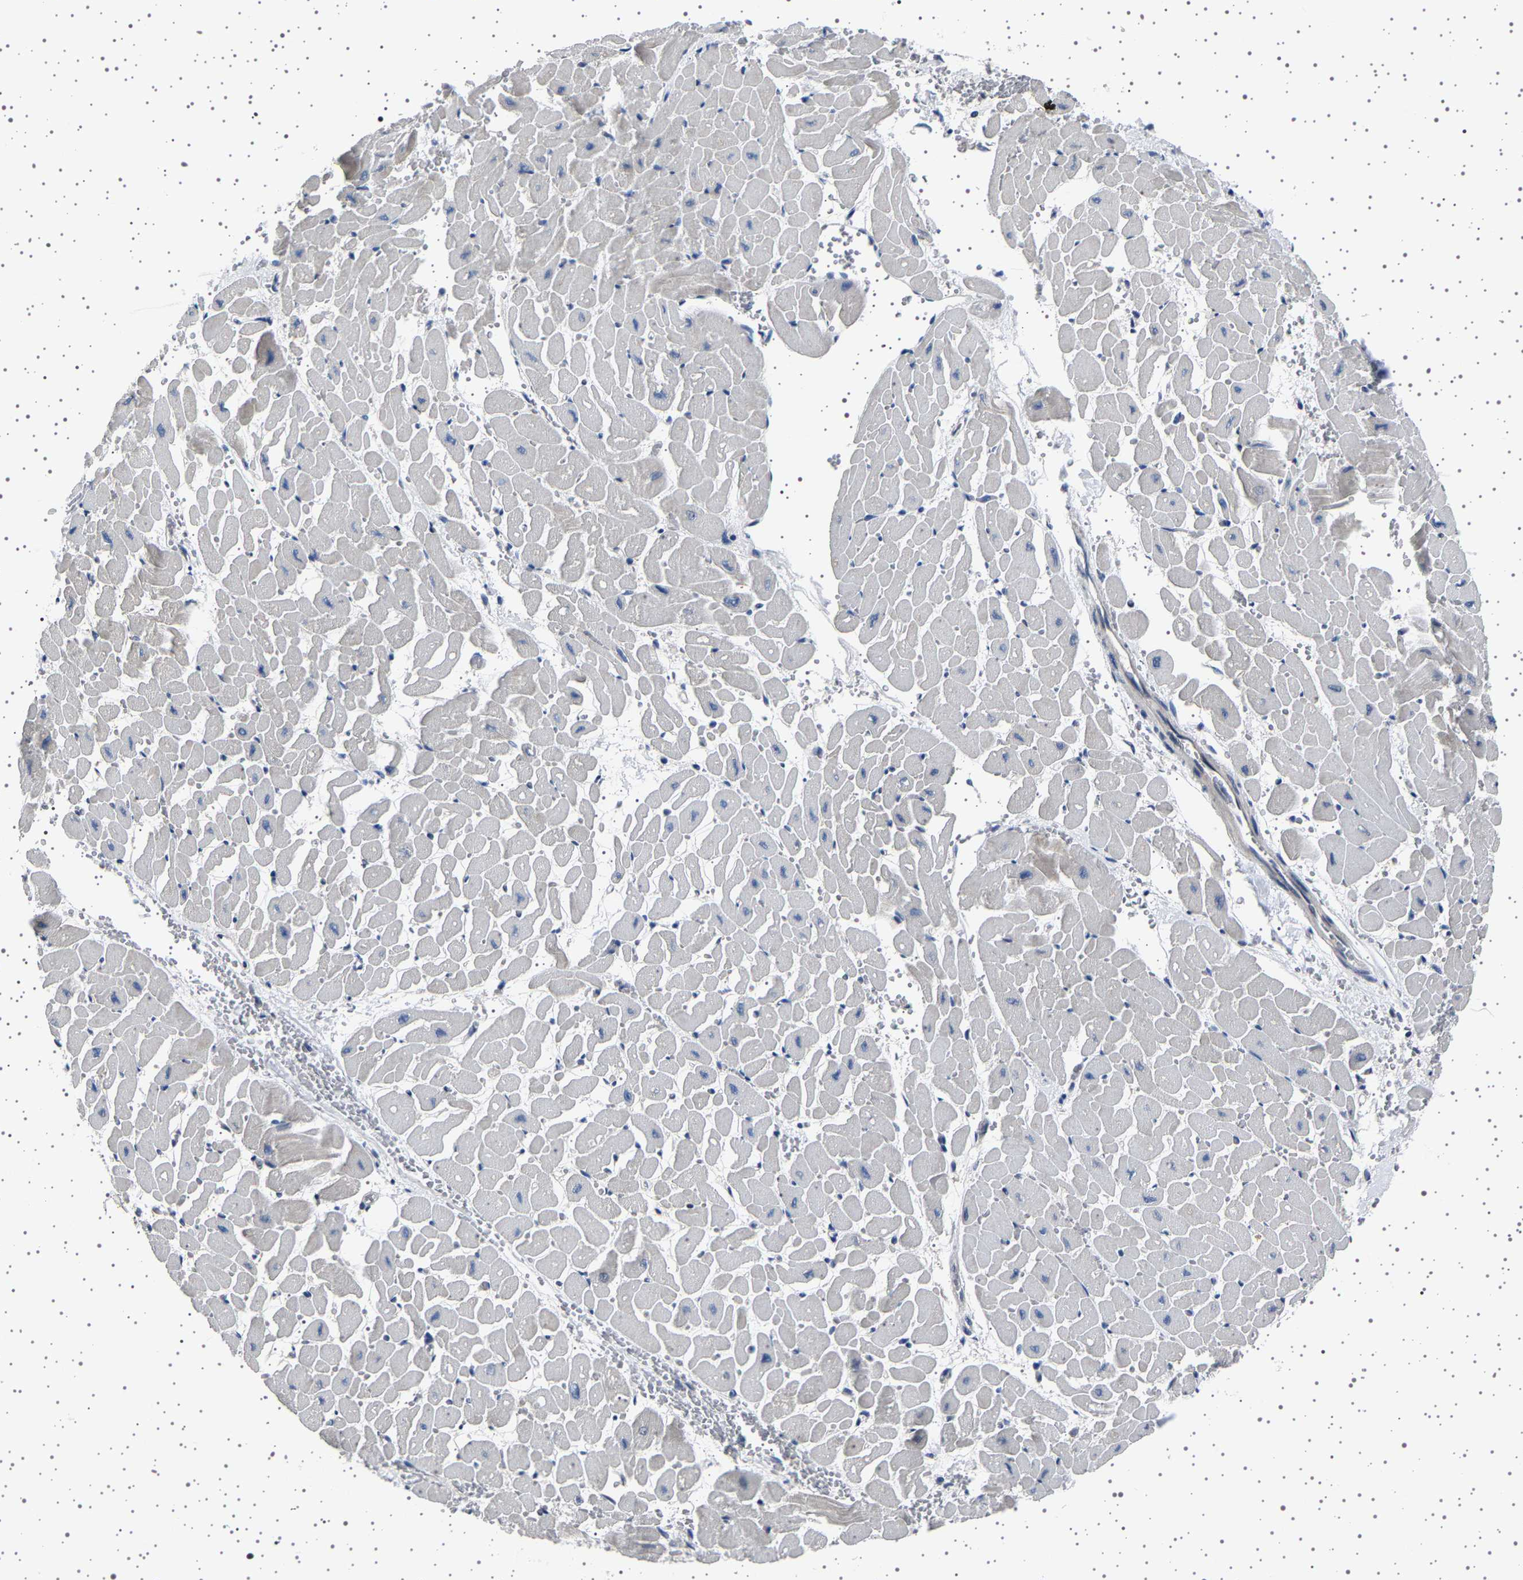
{"staining": {"intensity": "negative", "quantity": "none", "location": "none"}, "tissue": "heart muscle", "cell_type": "Cardiomyocytes", "image_type": "normal", "snomed": [{"axis": "morphology", "description": "Normal tissue, NOS"}, {"axis": "topography", "description": "Heart"}], "caption": "DAB immunohistochemical staining of unremarkable human heart muscle exhibits no significant positivity in cardiomyocytes.", "gene": "IL10RB", "patient": {"sex": "male", "age": 45}}